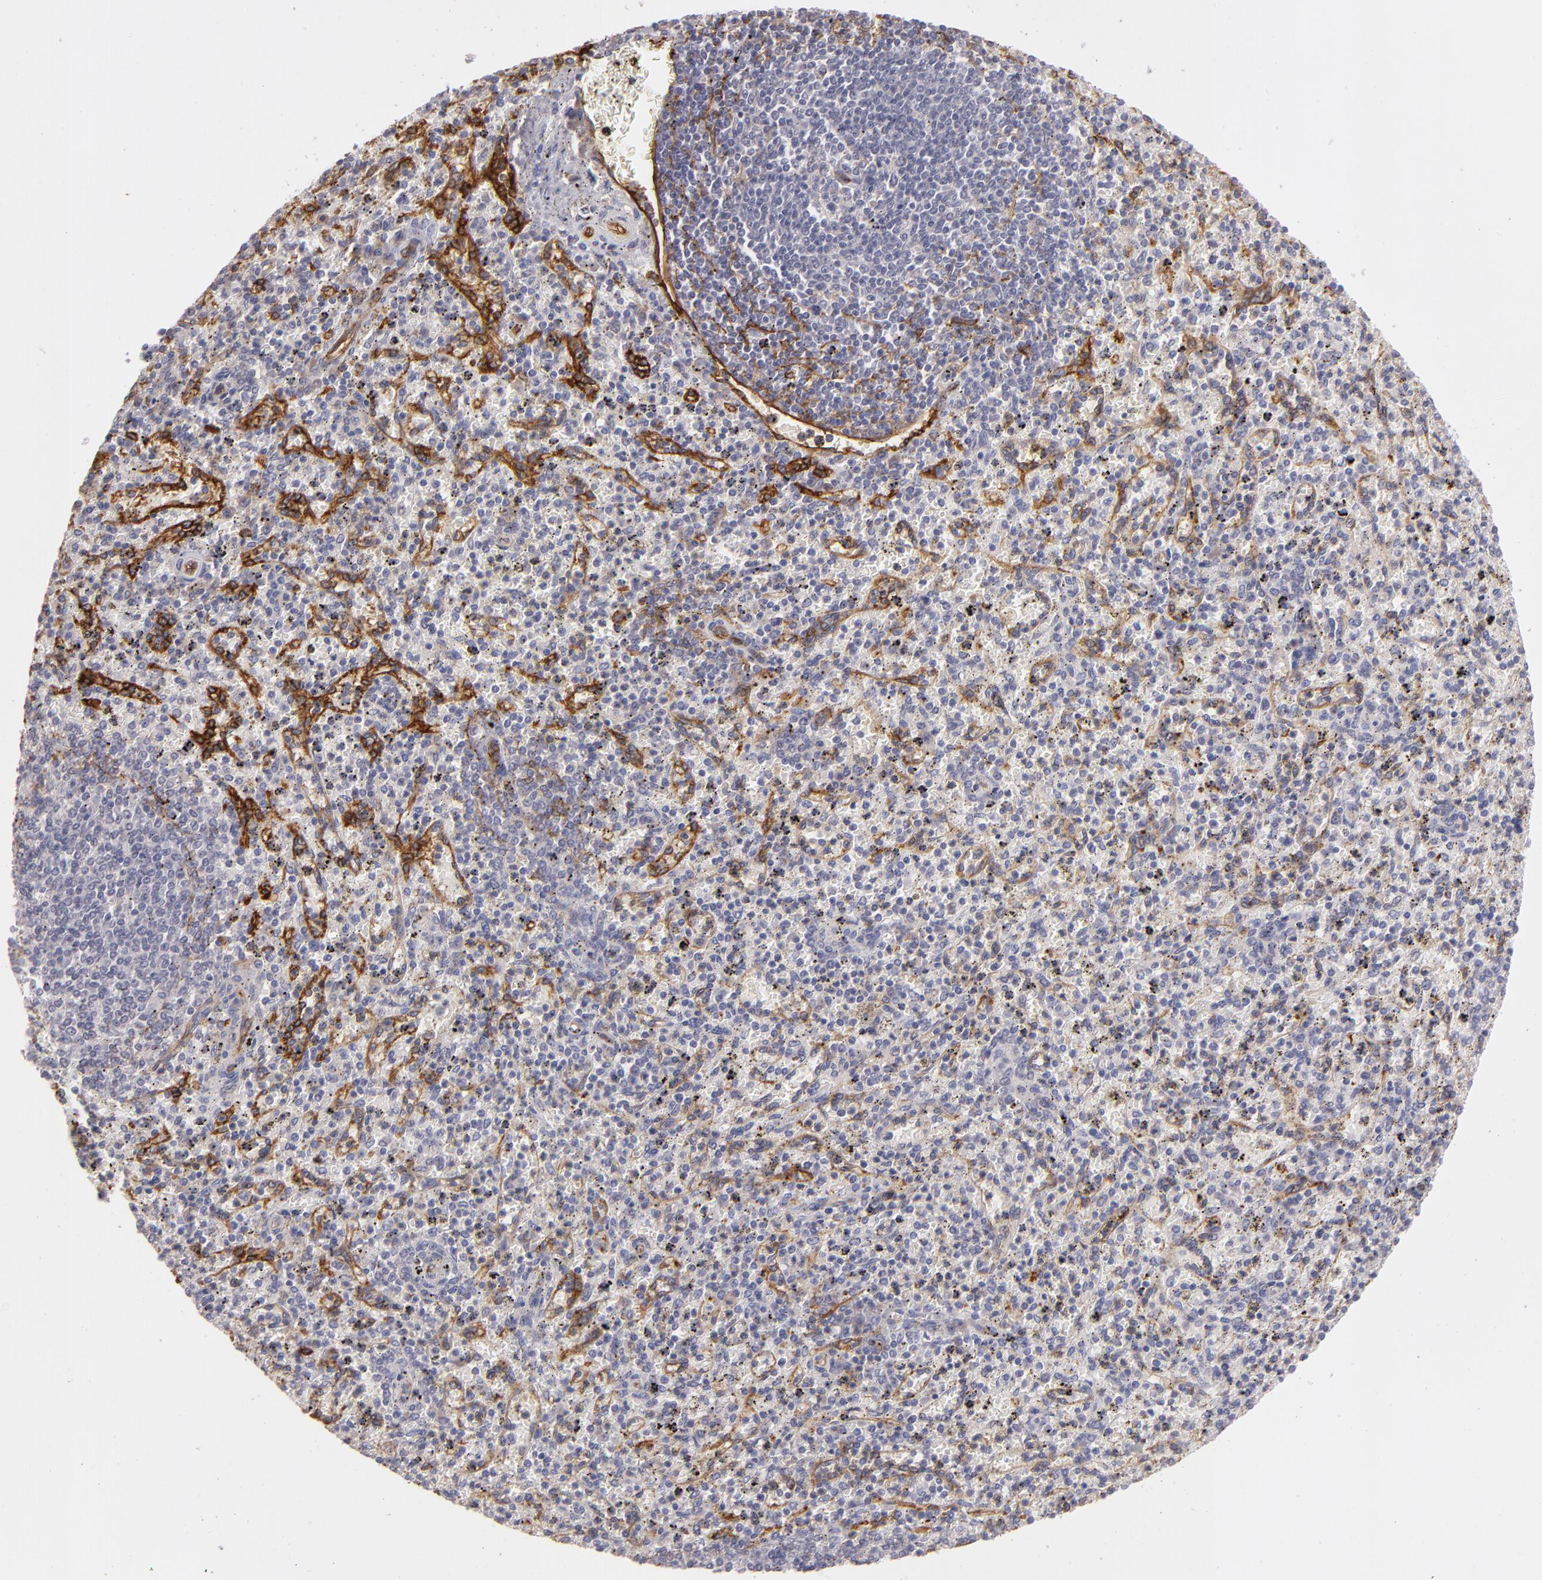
{"staining": {"intensity": "weak", "quantity": "<25%", "location": "cytoplasmic/membranous"}, "tissue": "spleen", "cell_type": "Cells in red pulp", "image_type": "normal", "snomed": [{"axis": "morphology", "description": "Normal tissue, NOS"}, {"axis": "topography", "description": "Spleen"}], "caption": "Immunohistochemical staining of benign human spleen reveals no significant positivity in cells in red pulp. The staining was performed using DAB (3,3'-diaminobenzidine) to visualize the protein expression in brown, while the nuclei were stained in blue with hematoxylin (Magnification: 20x).", "gene": "THBD", "patient": {"sex": "male", "age": 72}}